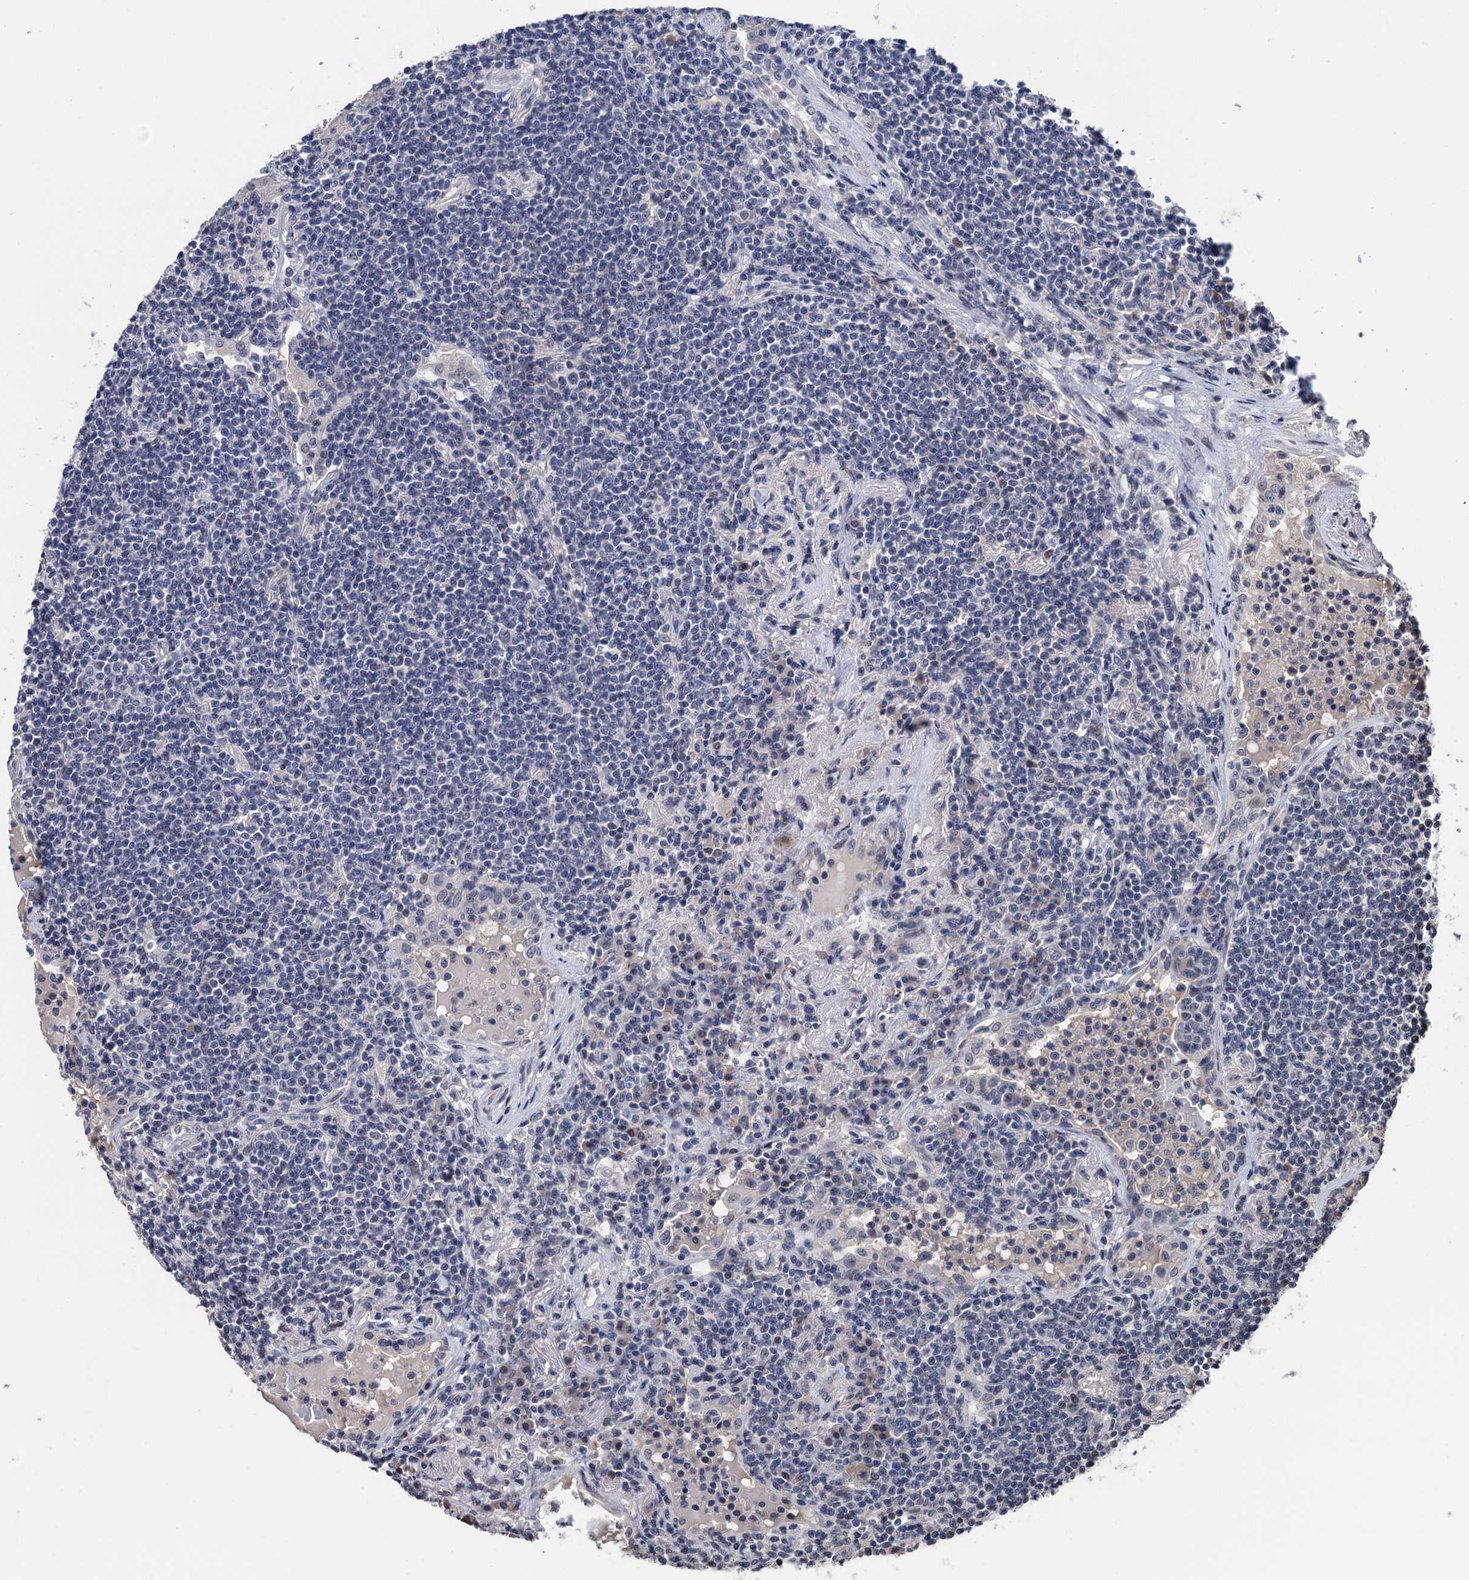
{"staining": {"intensity": "negative", "quantity": "none", "location": "none"}, "tissue": "lymphoma", "cell_type": "Tumor cells", "image_type": "cancer", "snomed": [{"axis": "morphology", "description": "Malignant lymphoma, non-Hodgkin's type, Low grade"}, {"axis": "topography", "description": "Lung"}], "caption": "The image demonstrates no staining of tumor cells in low-grade malignant lymphoma, non-Hodgkin's type. The staining is performed using DAB brown chromogen with nuclei counter-stained in using hematoxylin.", "gene": "ART5", "patient": {"sex": "female", "age": 71}}